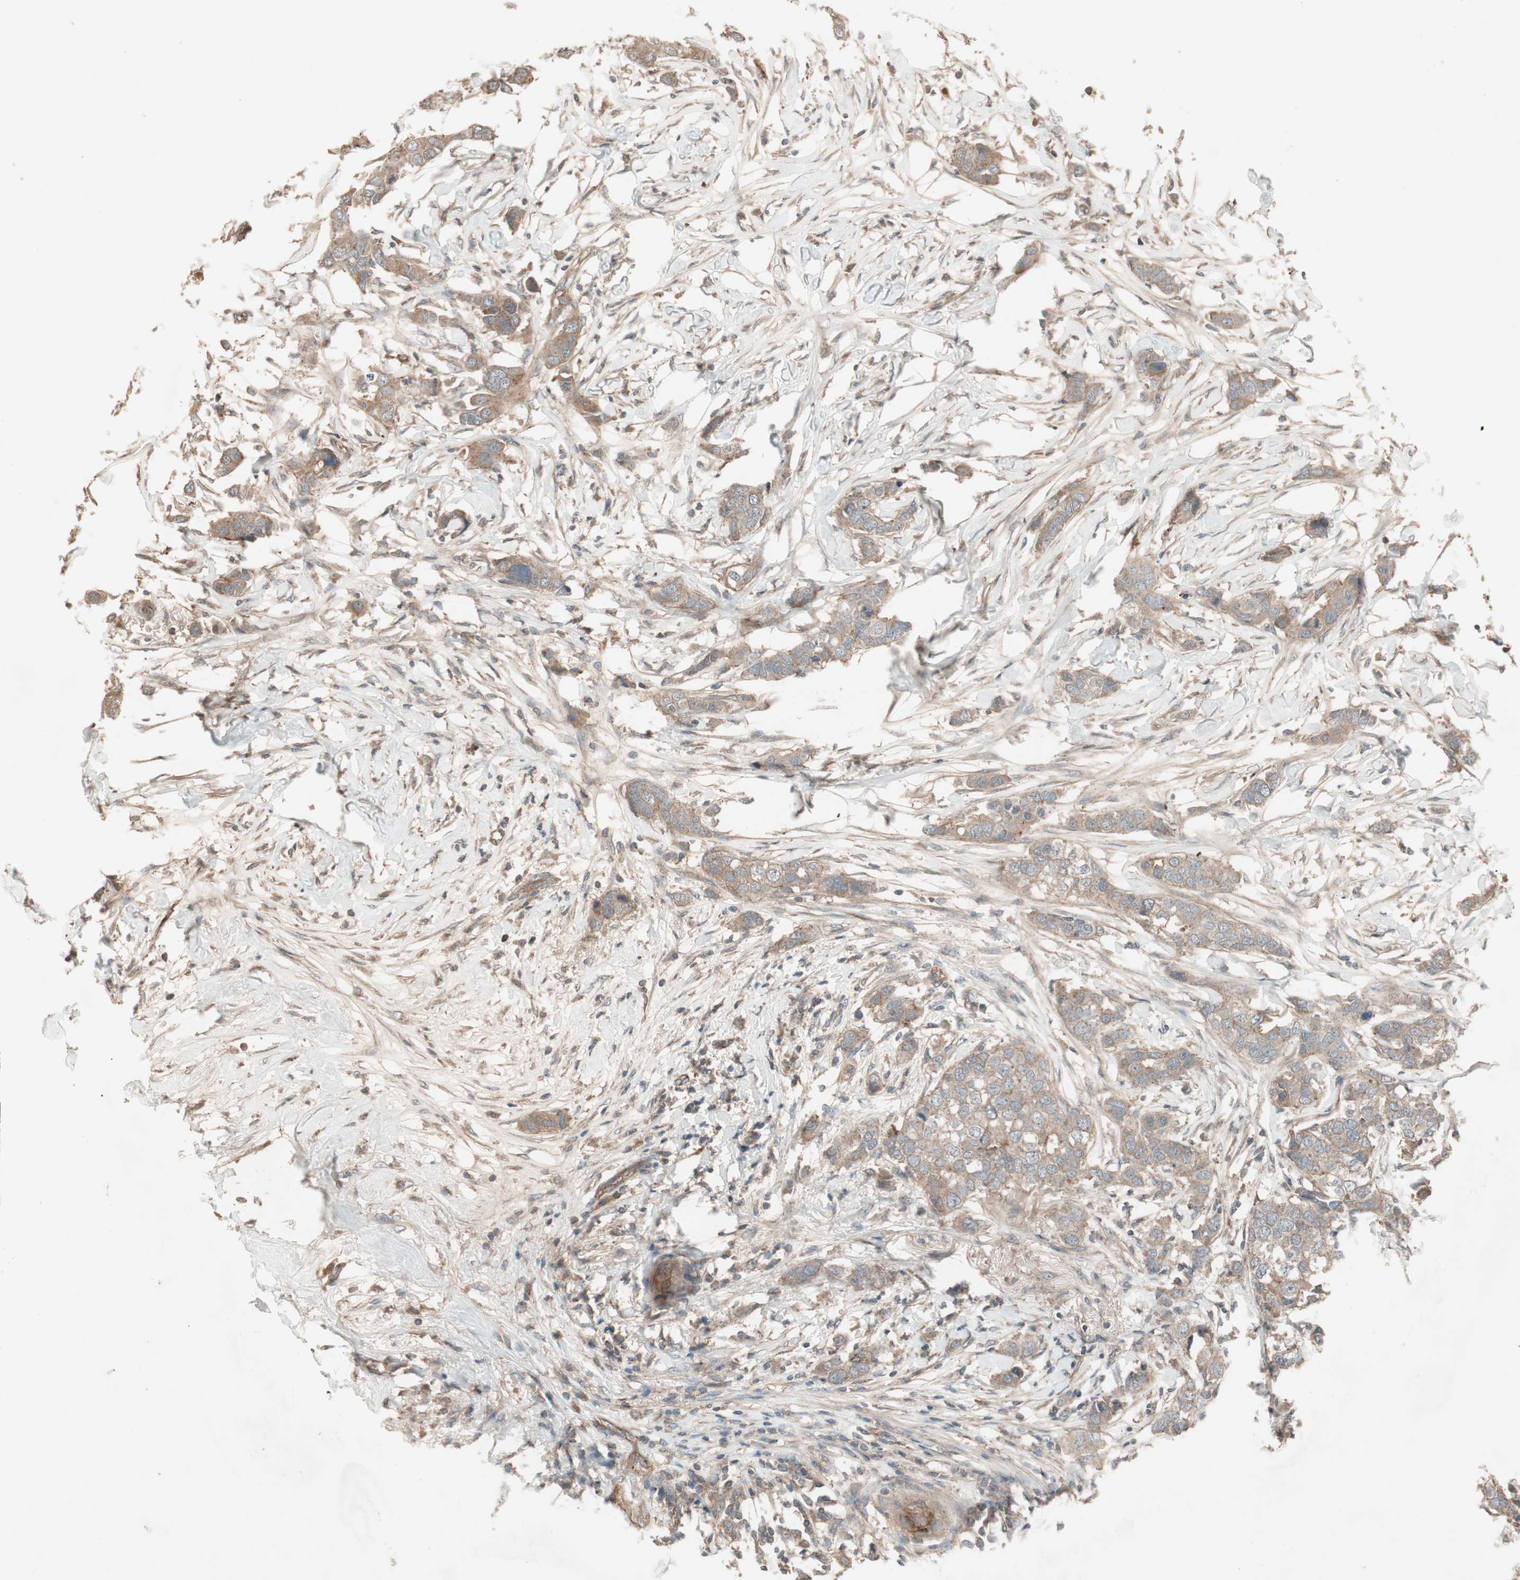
{"staining": {"intensity": "moderate", "quantity": ">75%", "location": "cytoplasmic/membranous"}, "tissue": "breast cancer", "cell_type": "Tumor cells", "image_type": "cancer", "snomed": [{"axis": "morphology", "description": "Duct carcinoma"}, {"axis": "topography", "description": "Breast"}], "caption": "The micrograph reveals a brown stain indicating the presence of a protein in the cytoplasmic/membranous of tumor cells in breast cancer.", "gene": "TFPI", "patient": {"sex": "female", "age": 50}}